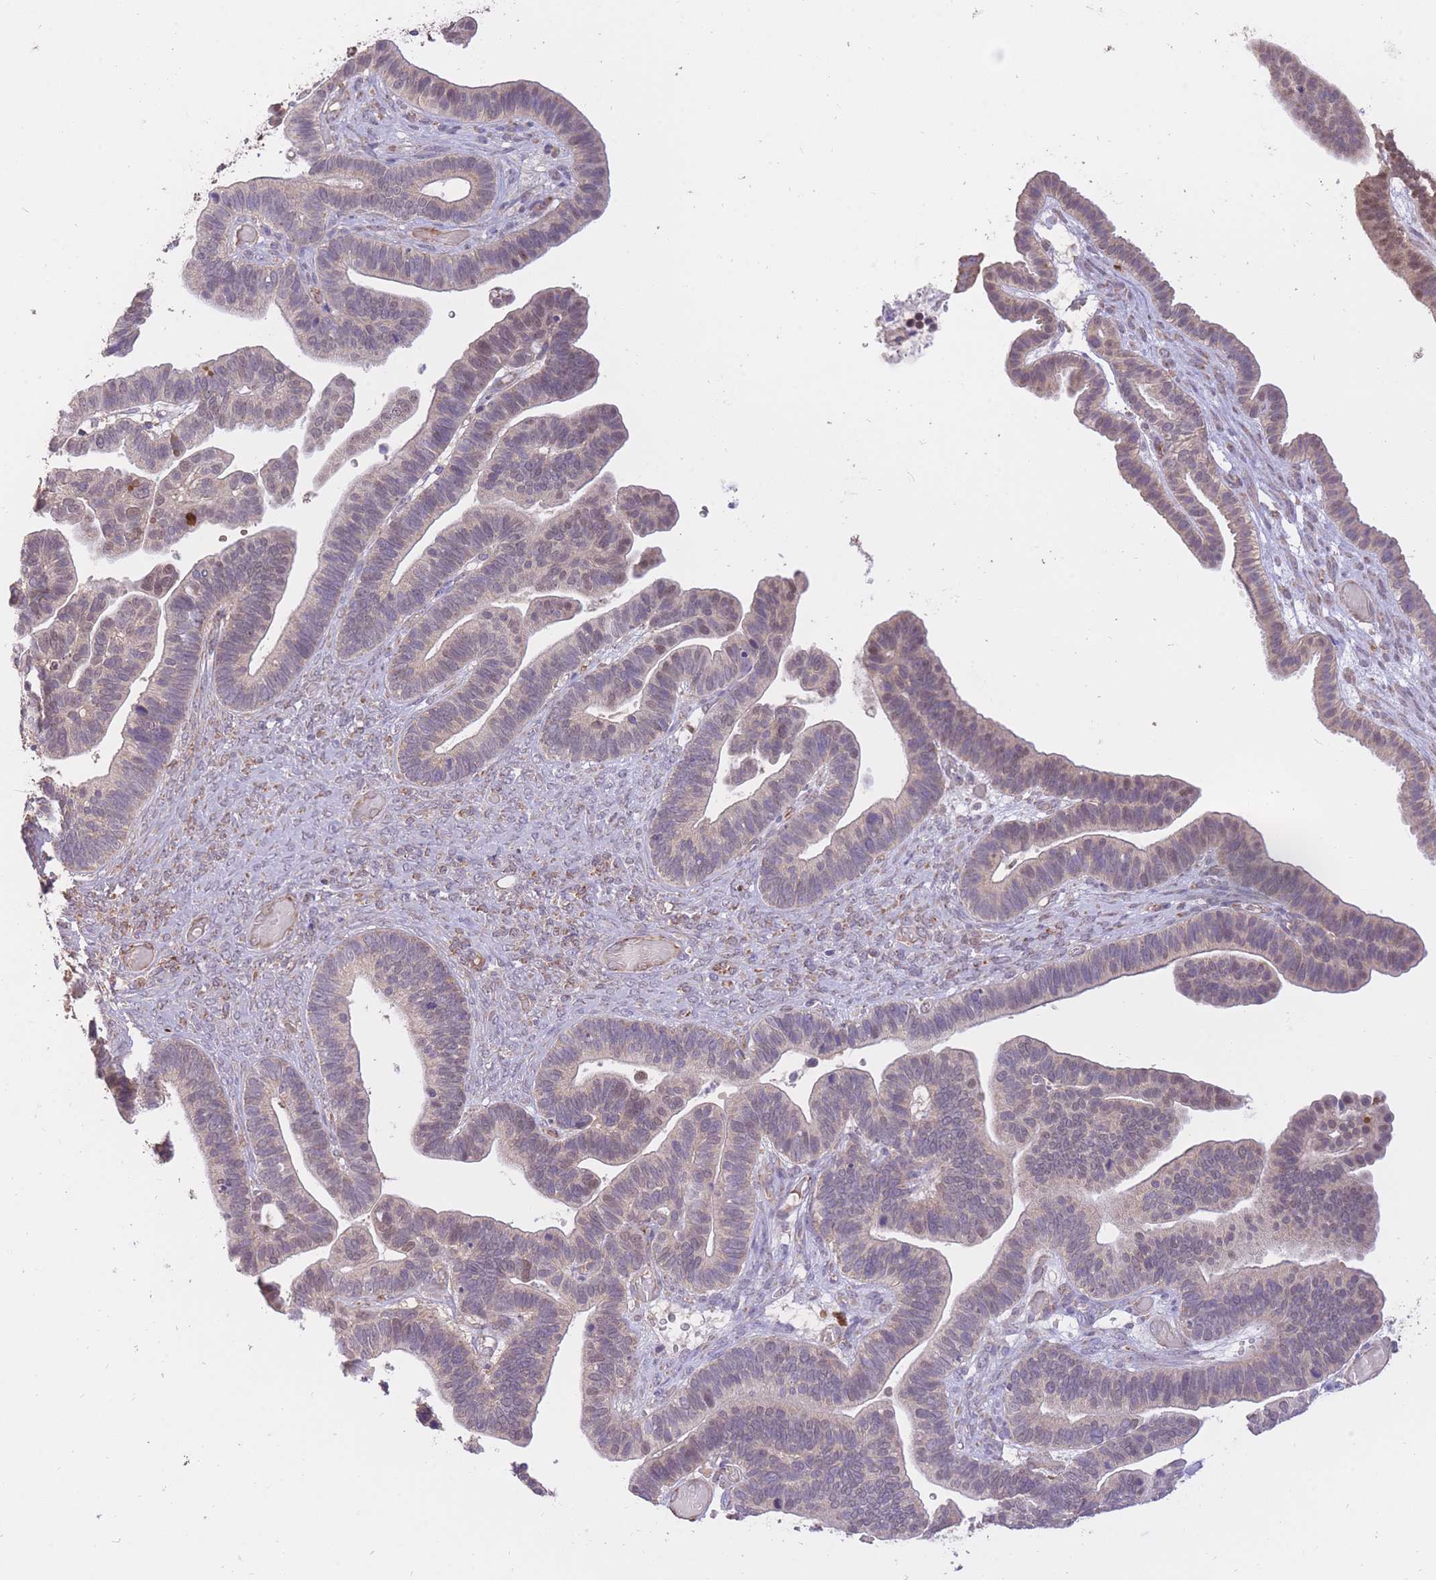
{"staining": {"intensity": "weak", "quantity": "<25%", "location": "cytoplasmic/membranous"}, "tissue": "ovarian cancer", "cell_type": "Tumor cells", "image_type": "cancer", "snomed": [{"axis": "morphology", "description": "Cystadenocarcinoma, serous, NOS"}, {"axis": "topography", "description": "Ovary"}], "caption": "A high-resolution photomicrograph shows immunohistochemistry staining of ovarian serous cystadenocarcinoma, which exhibits no significant positivity in tumor cells.", "gene": "PREP", "patient": {"sex": "female", "age": 56}}